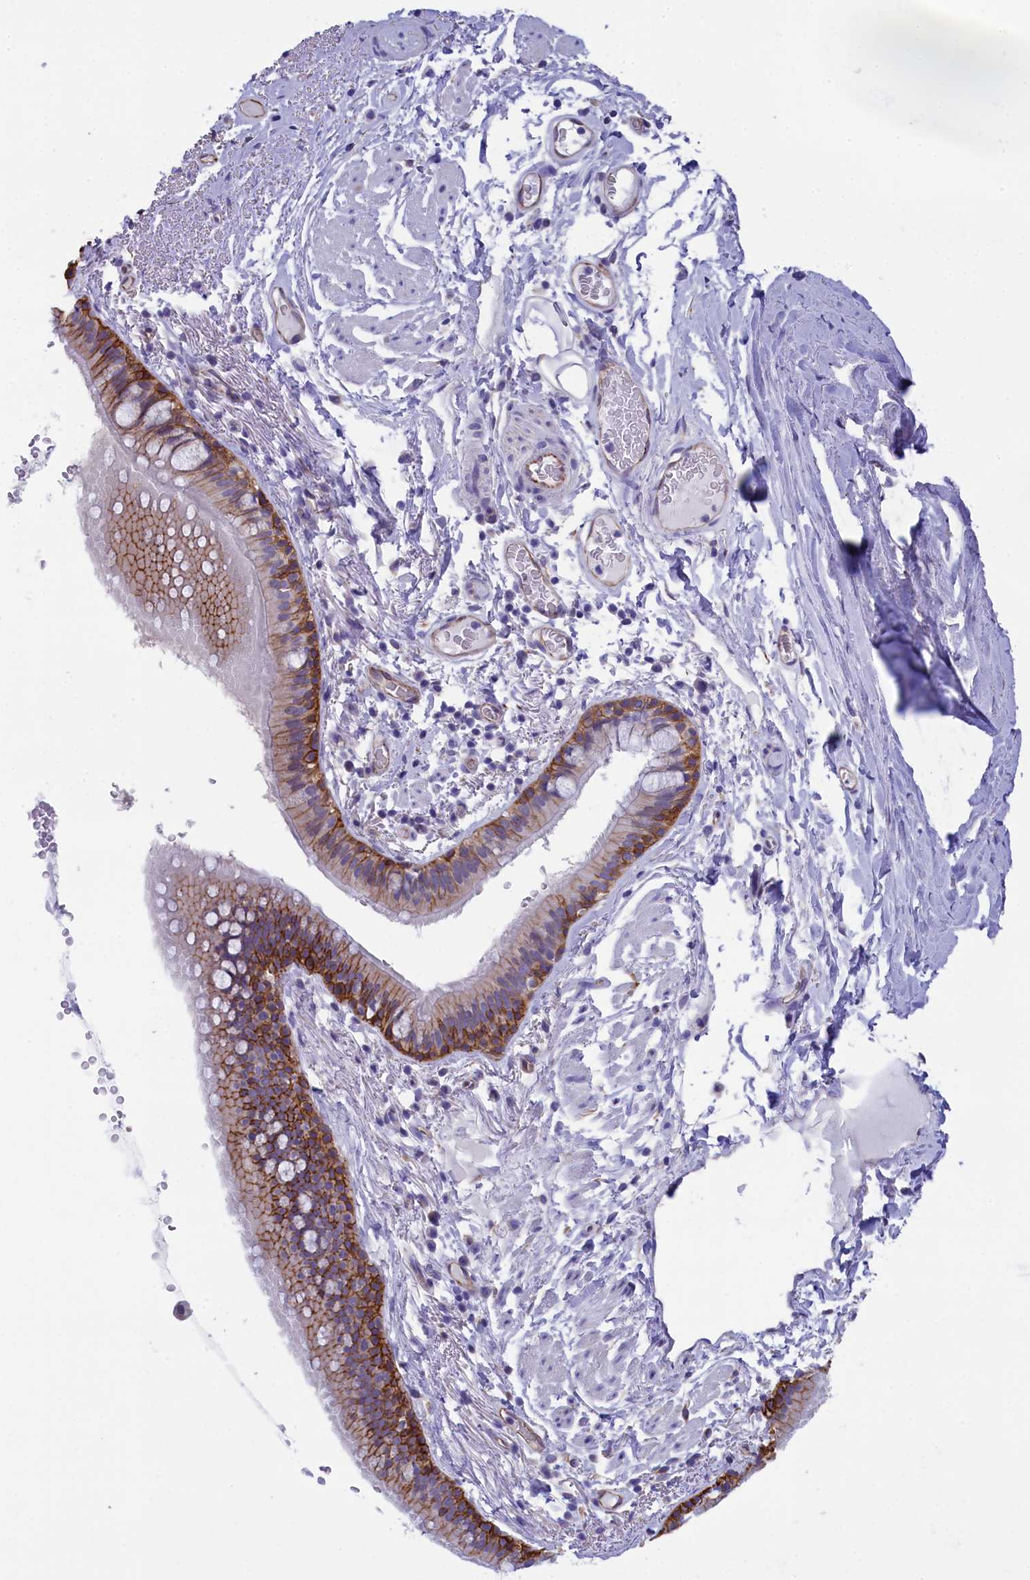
{"staining": {"intensity": "moderate", "quantity": ">75%", "location": "cytoplasmic/membranous"}, "tissue": "bronchus", "cell_type": "Respiratory epithelial cells", "image_type": "normal", "snomed": [{"axis": "morphology", "description": "Normal tissue, NOS"}, {"axis": "topography", "description": "Lymph node"}, {"axis": "topography", "description": "Bronchus"}], "caption": "Immunohistochemistry (IHC) of normal human bronchus reveals medium levels of moderate cytoplasmic/membranous staining in approximately >75% of respiratory epithelial cells. (DAB (3,3'-diaminobenzidine) IHC with brightfield microscopy, high magnification).", "gene": "TACSTD2", "patient": {"sex": "male", "age": 63}}